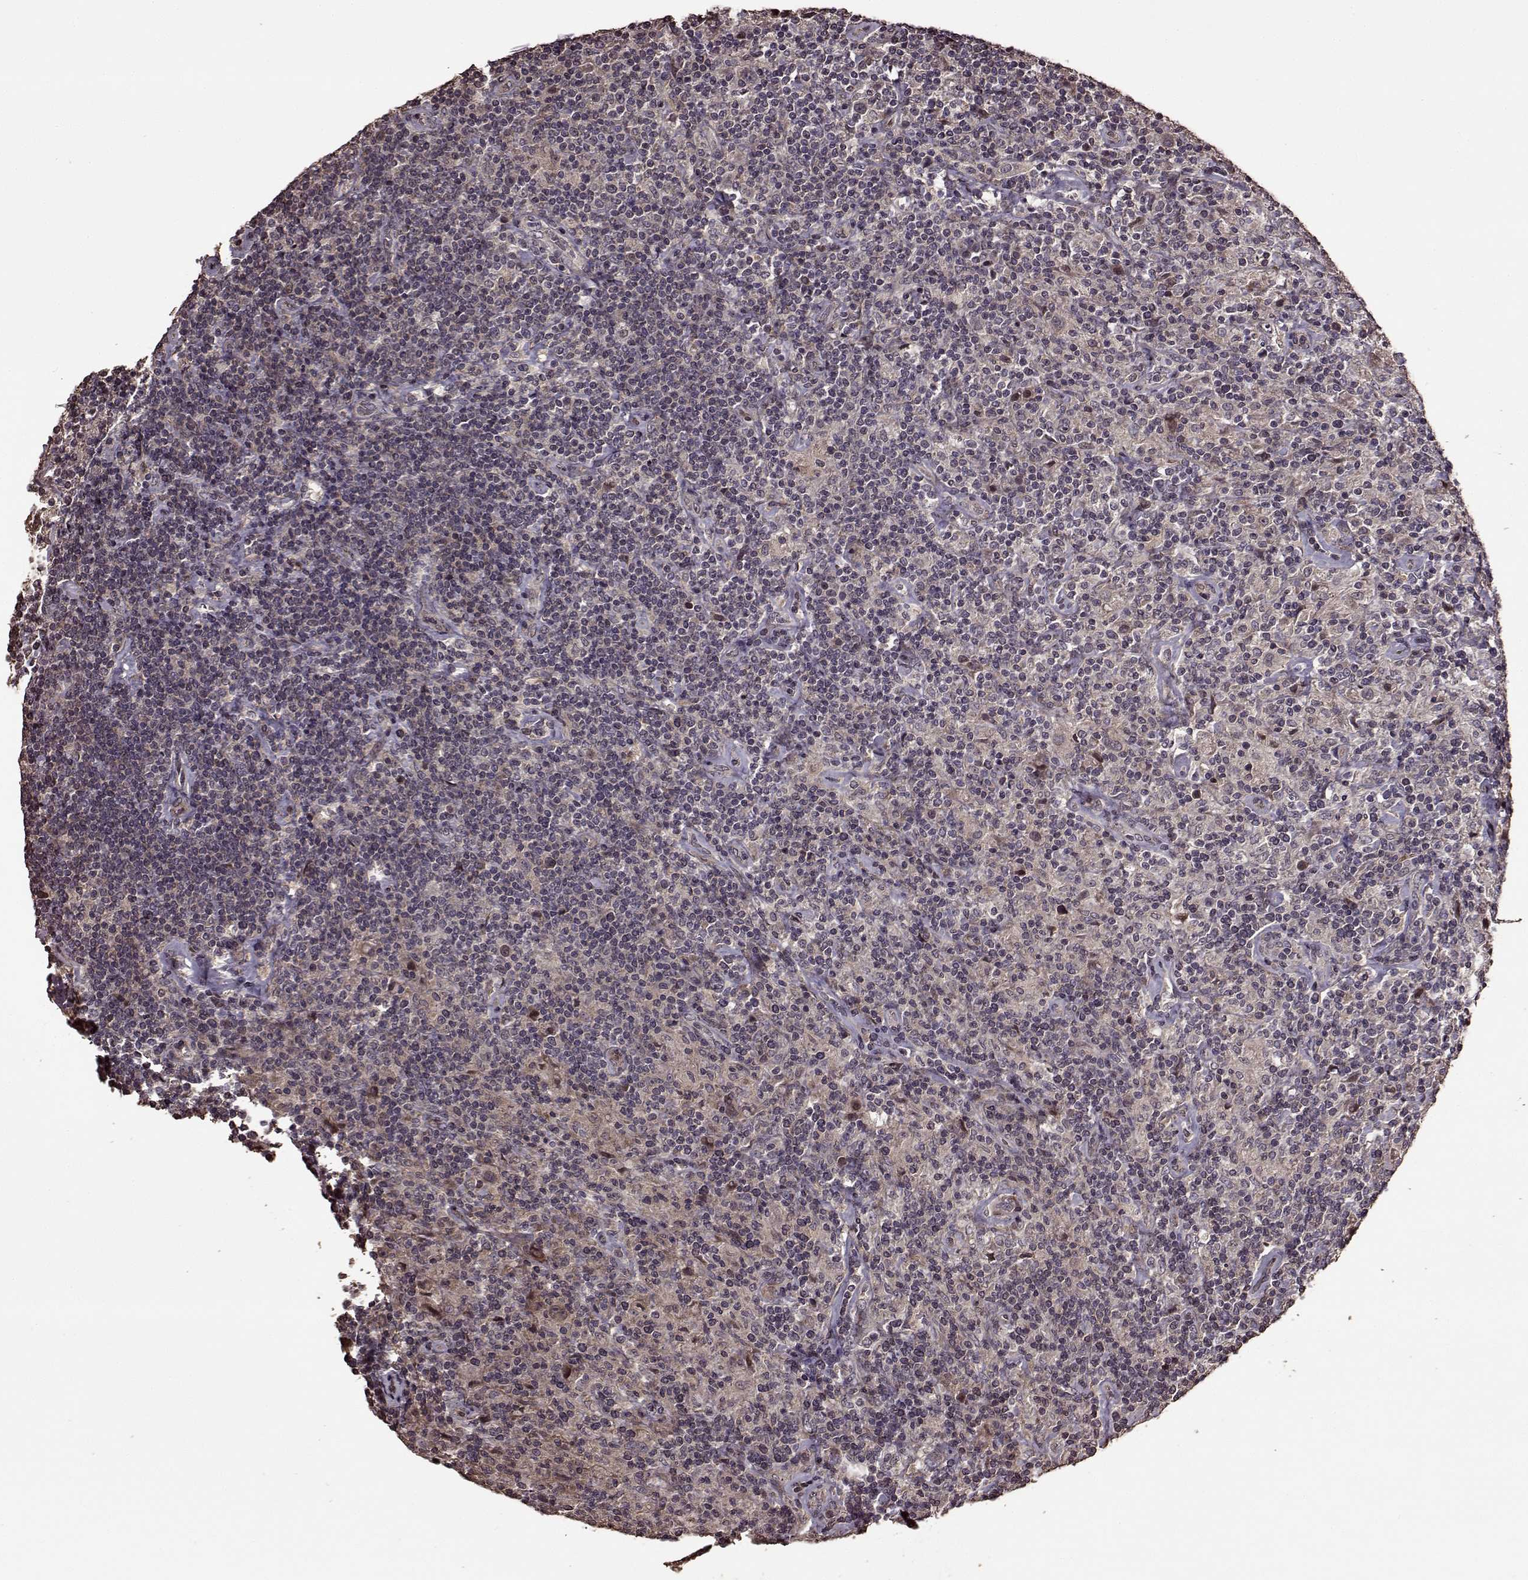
{"staining": {"intensity": "negative", "quantity": "none", "location": "none"}, "tissue": "lymphoma", "cell_type": "Tumor cells", "image_type": "cancer", "snomed": [{"axis": "morphology", "description": "Hodgkin's disease, NOS"}, {"axis": "topography", "description": "Lymph node"}], "caption": "Hodgkin's disease stained for a protein using immunohistochemistry (IHC) reveals no expression tumor cells.", "gene": "FBXW11", "patient": {"sex": "male", "age": 70}}